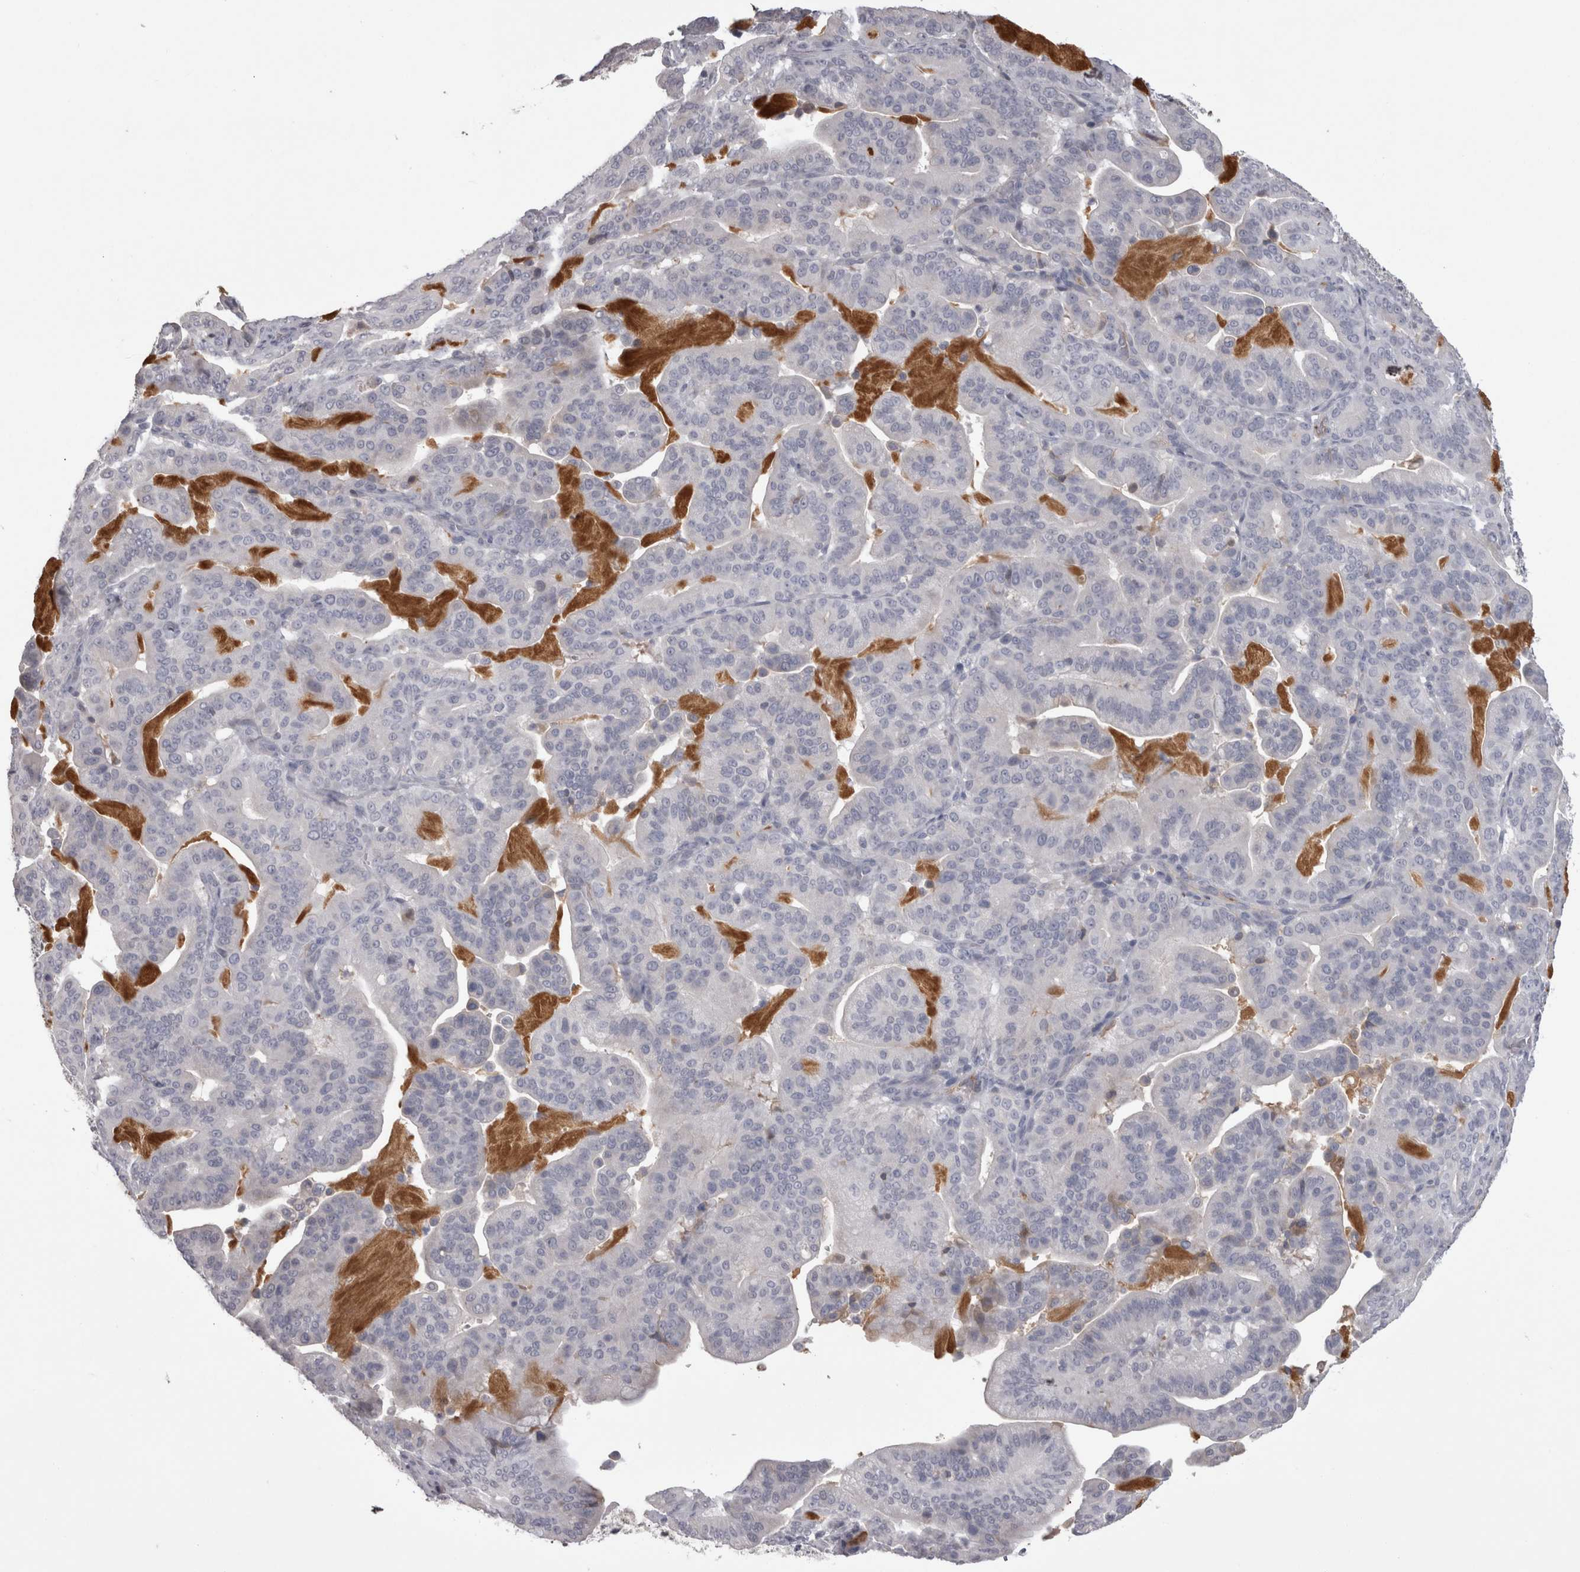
{"staining": {"intensity": "negative", "quantity": "none", "location": "none"}, "tissue": "pancreatic cancer", "cell_type": "Tumor cells", "image_type": "cancer", "snomed": [{"axis": "morphology", "description": "Adenocarcinoma, NOS"}, {"axis": "topography", "description": "Pancreas"}], "caption": "The photomicrograph displays no staining of tumor cells in pancreatic cancer.", "gene": "SAA4", "patient": {"sex": "male", "age": 63}}